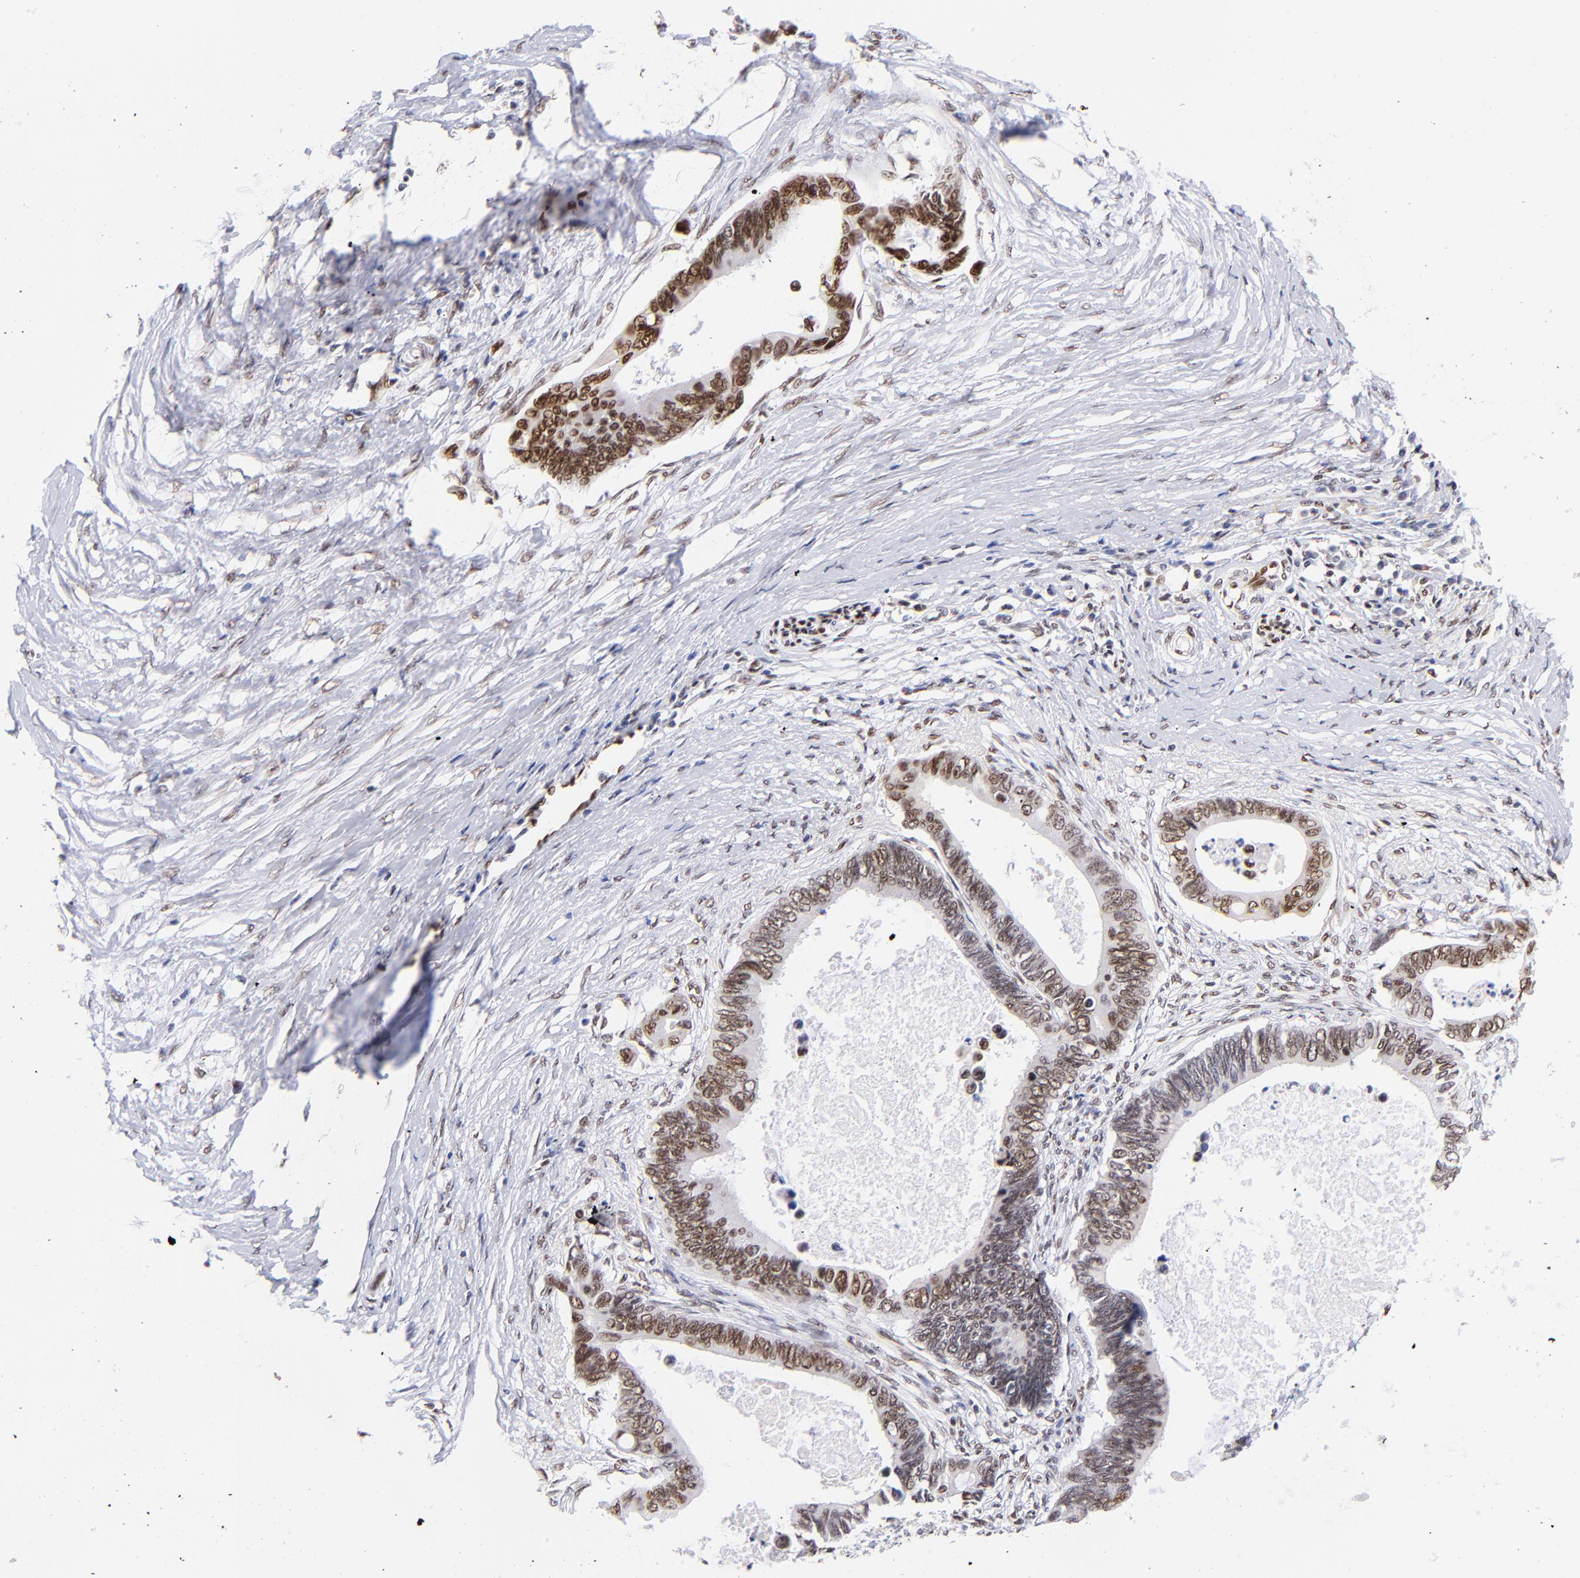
{"staining": {"intensity": "moderate", "quantity": ">75%", "location": "nuclear"}, "tissue": "pancreatic cancer", "cell_type": "Tumor cells", "image_type": "cancer", "snomed": [{"axis": "morphology", "description": "Adenocarcinoma, NOS"}, {"axis": "topography", "description": "Pancreas"}], "caption": "Tumor cells display medium levels of moderate nuclear positivity in approximately >75% of cells in human pancreatic cancer.", "gene": "MIDEAS", "patient": {"sex": "female", "age": 70}}